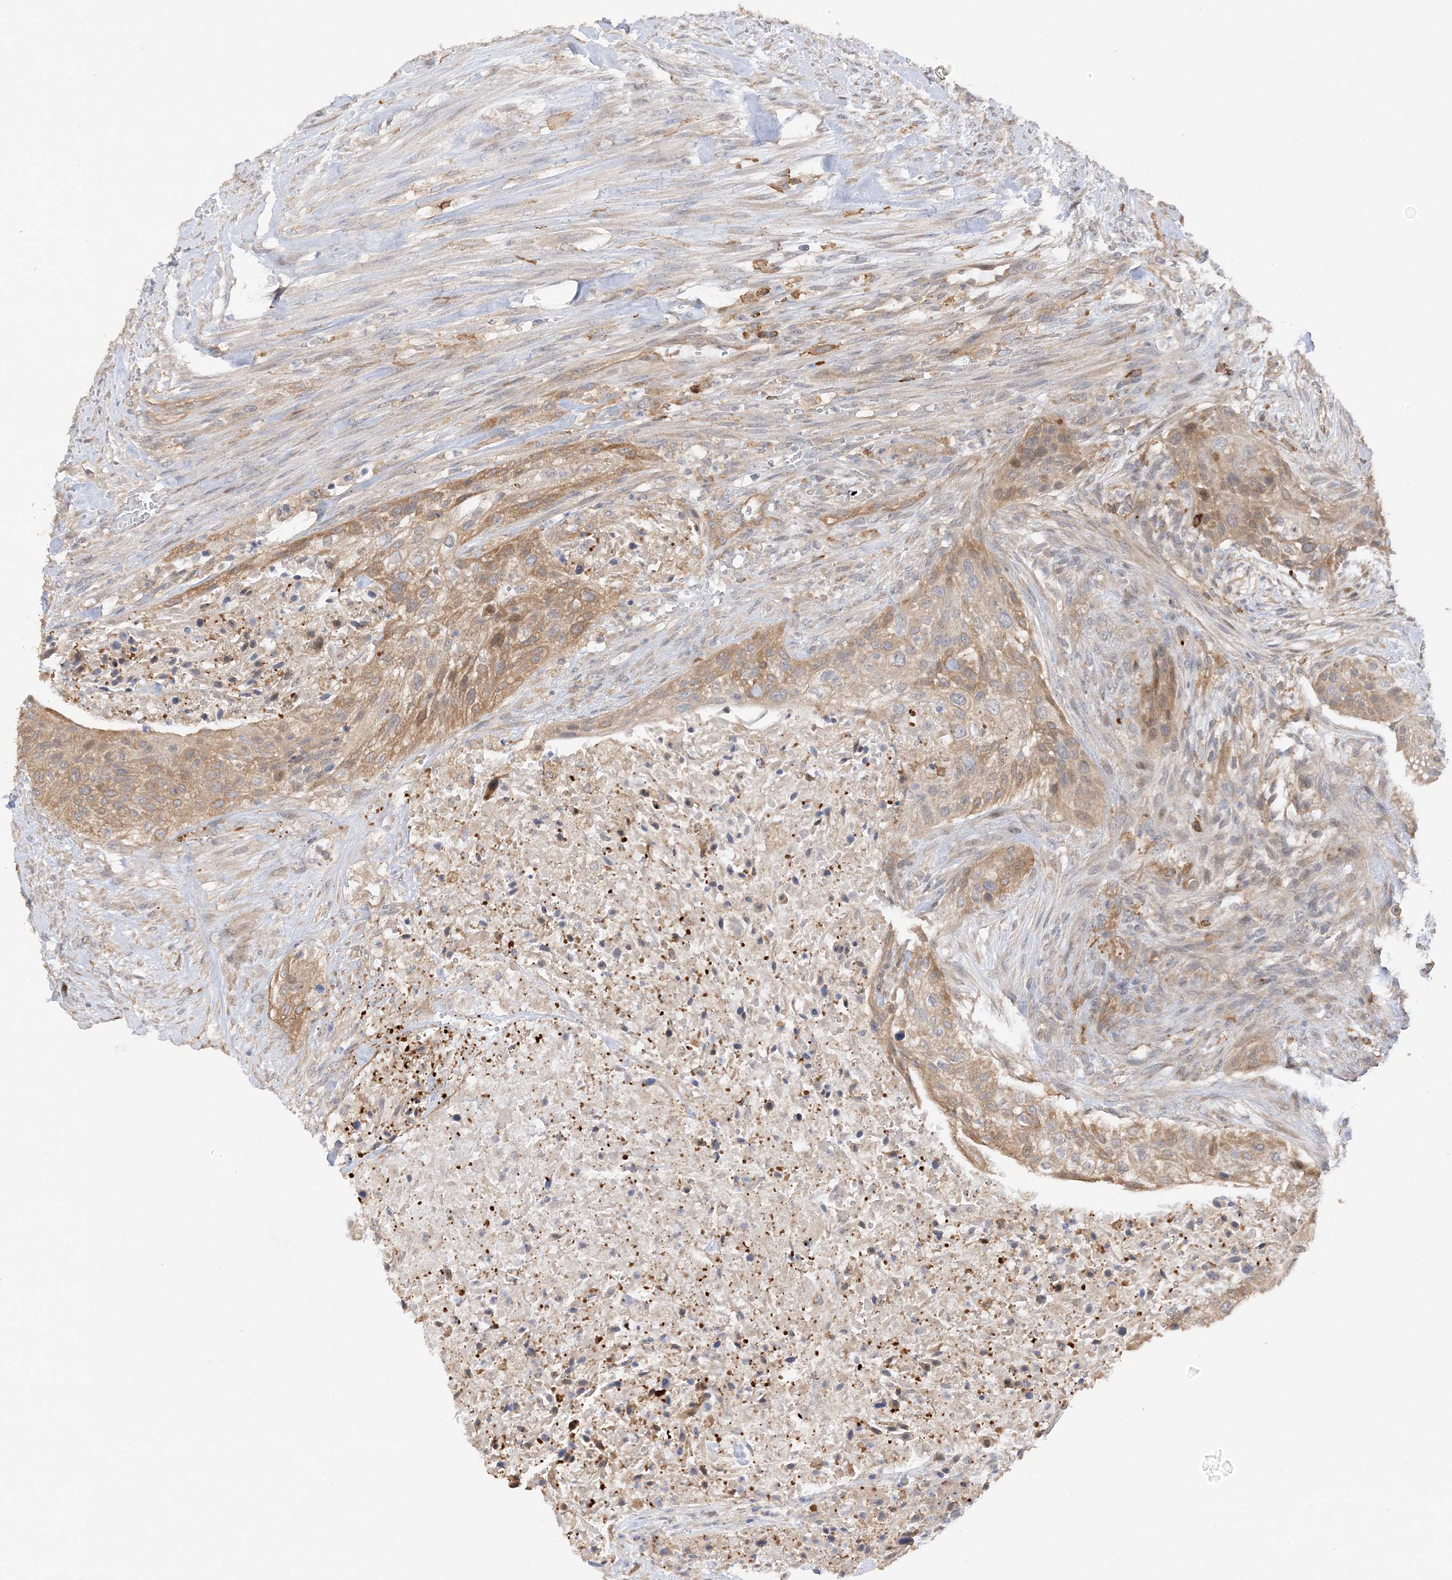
{"staining": {"intensity": "moderate", "quantity": "25%-75%", "location": "cytoplasmic/membranous"}, "tissue": "urothelial cancer", "cell_type": "Tumor cells", "image_type": "cancer", "snomed": [{"axis": "morphology", "description": "Urothelial carcinoma, High grade"}, {"axis": "topography", "description": "Urinary bladder"}], "caption": "A micrograph showing moderate cytoplasmic/membranous positivity in approximately 25%-75% of tumor cells in urothelial cancer, as visualized by brown immunohistochemical staining.", "gene": "PHACTR2", "patient": {"sex": "male", "age": 35}}